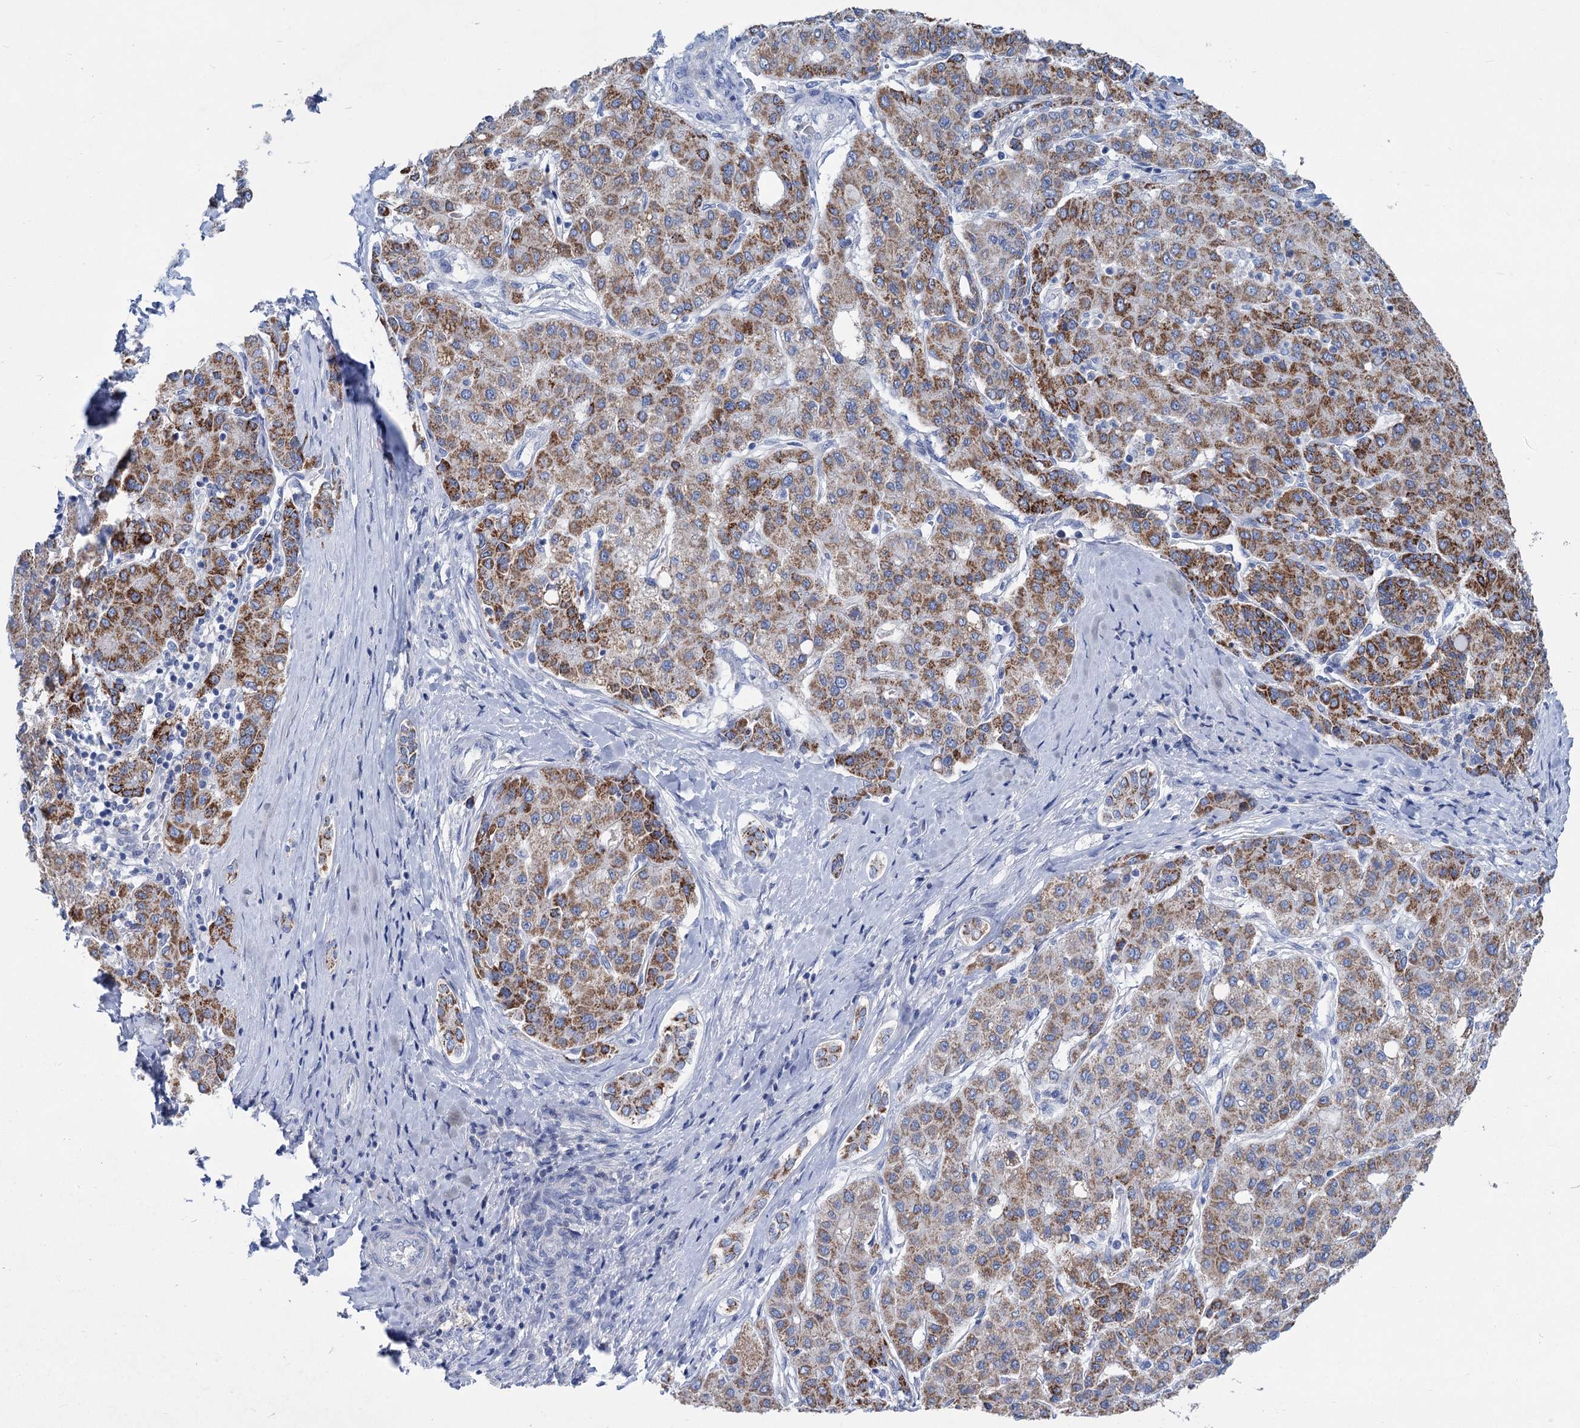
{"staining": {"intensity": "moderate", "quantity": "25%-75%", "location": "cytoplasmic/membranous"}, "tissue": "liver cancer", "cell_type": "Tumor cells", "image_type": "cancer", "snomed": [{"axis": "morphology", "description": "Carcinoma, Hepatocellular, NOS"}, {"axis": "topography", "description": "Liver"}], "caption": "Protein analysis of liver cancer tissue reveals moderate cytoplasmic/membranous expression in about 25%-75% of tumor cells.", "gene": "CHDH", "patient": {"sex": "male", "age": 65}}